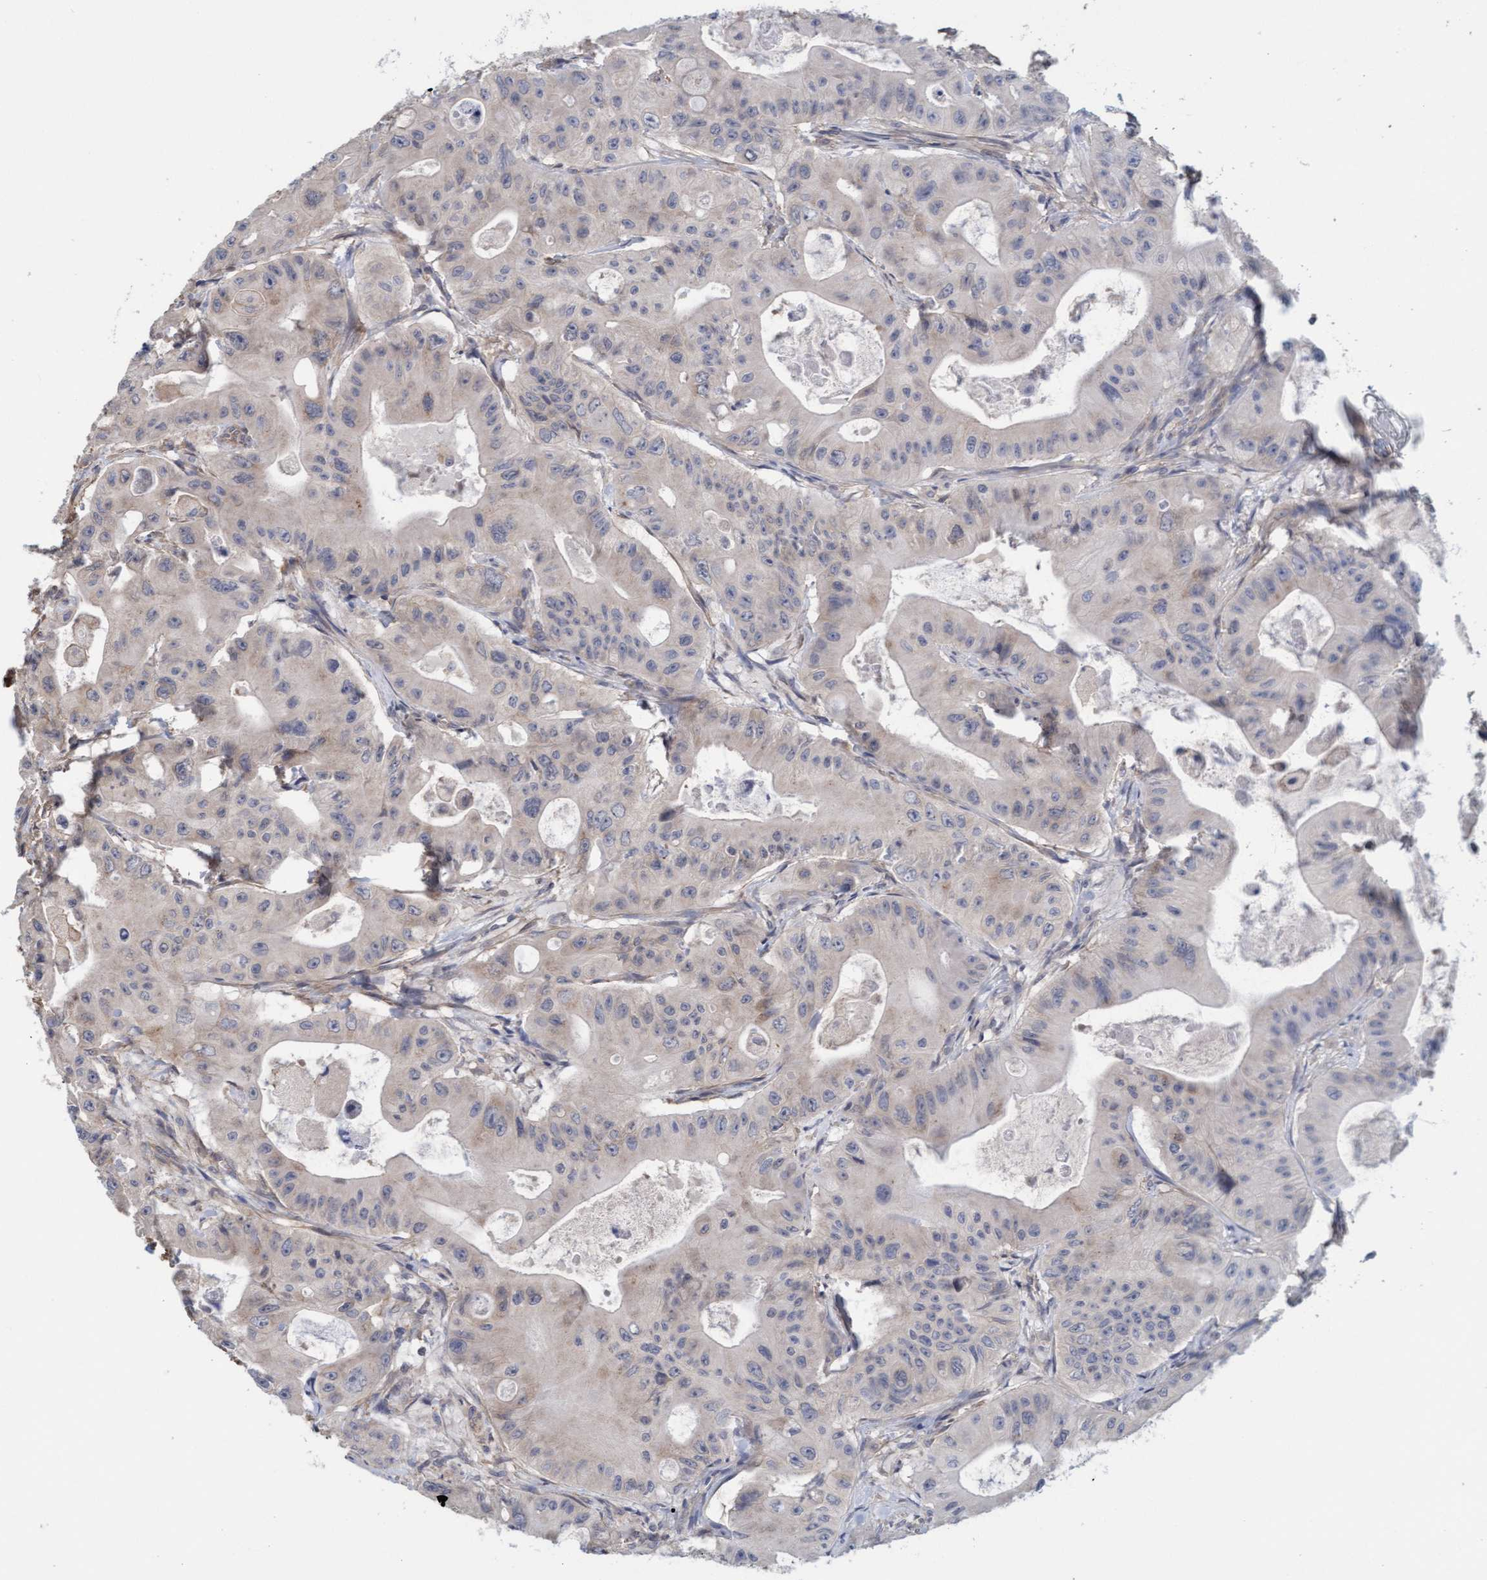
{"staining": {"intensity": "negative", "quantity": "none", "location": "none"}, "tissue": "colorectal cancer", "cell_type": "Tumor cells", "image_type": "cancer", "snomed": [{"axis": "morphology", "description": "Adenocarcinoma, NOS"}, {"axis": "topography", "description": "Colon"}], "caption": "Immunohistochemistry (IHC) histopathology image of colorectal cancer (adenocarcinoma) stained for a protein (brown), which reveals no positivity in tumor cells.", "gene": "FXR2", "patient": {"sex": "female", "age": 46}}